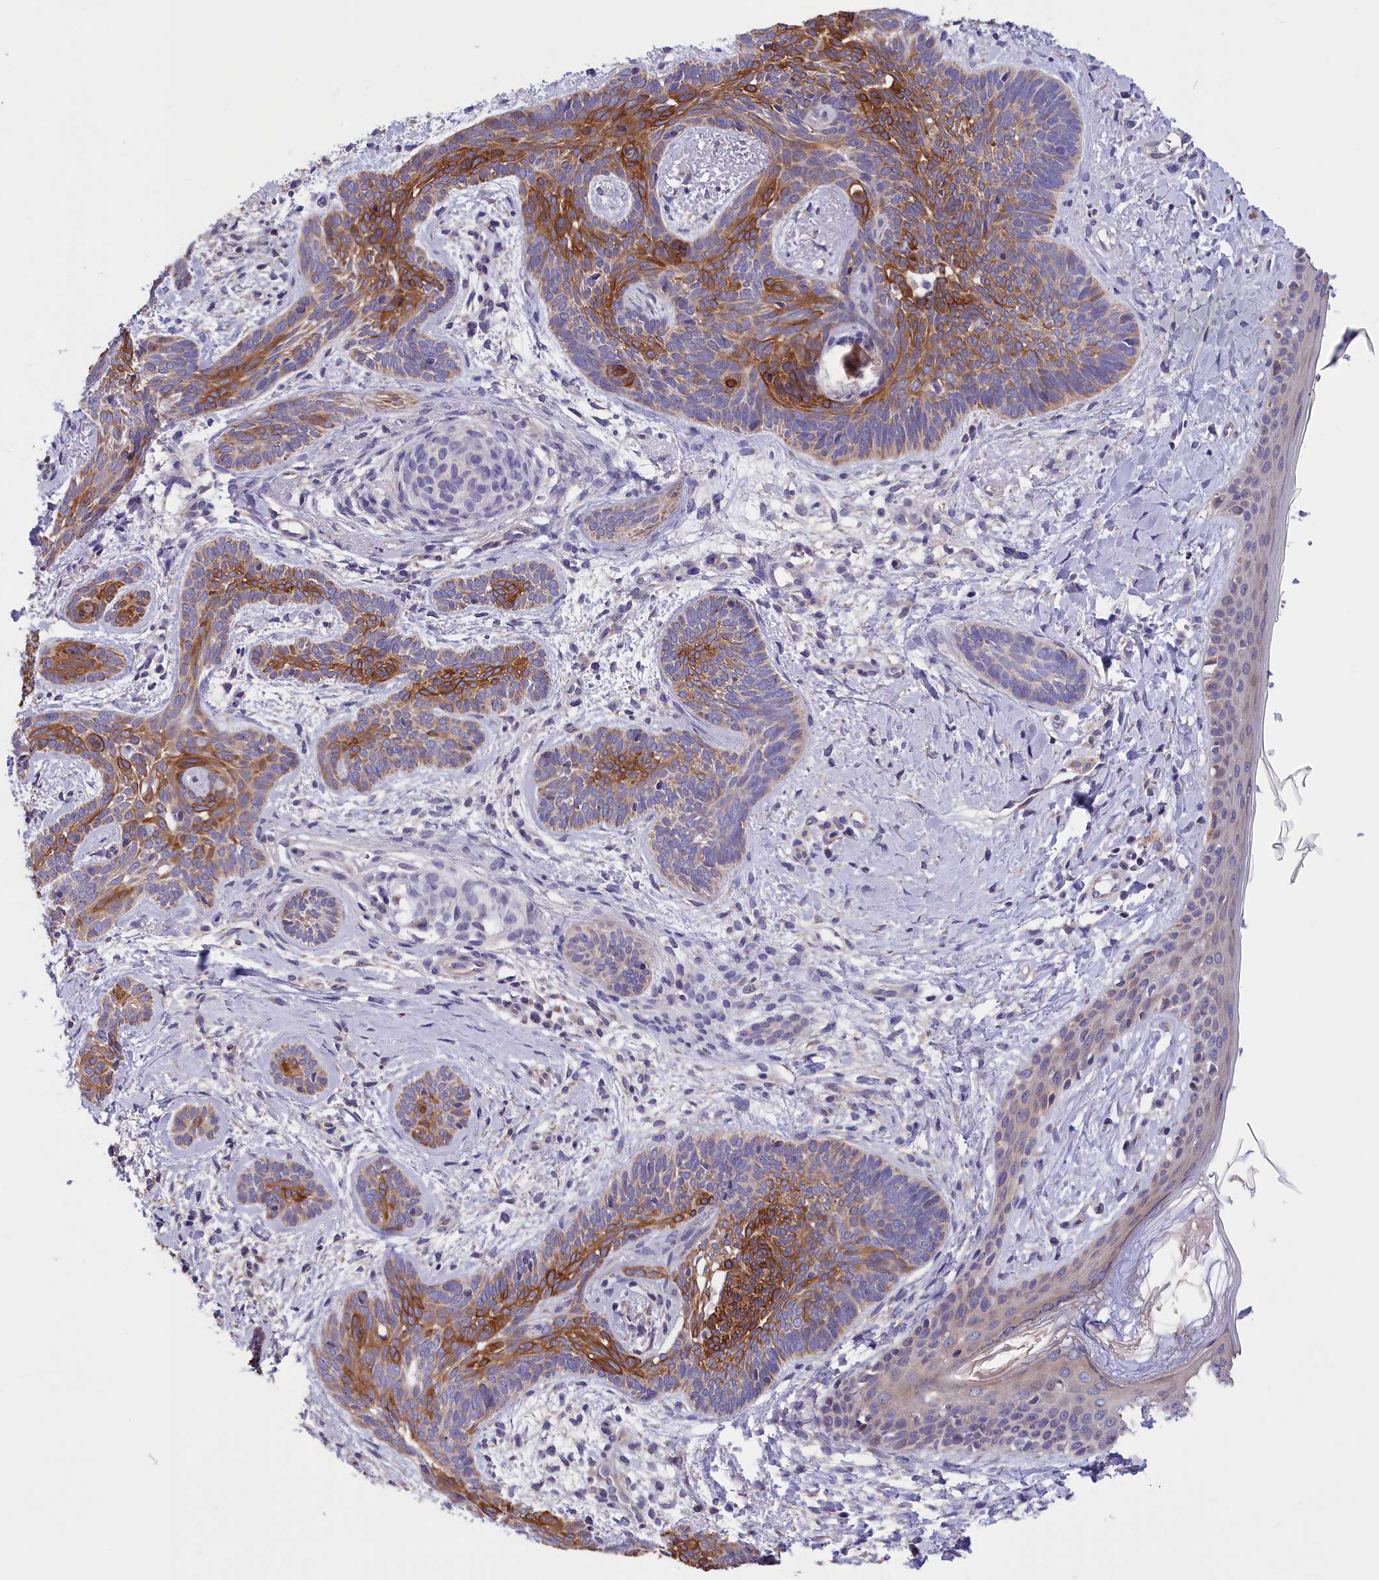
{"staining": {"intensity": "moderate", "quantity": "25%-75%", "location": "cytoplasmic/membranous"}, "tissue": "skin cancer", "cell_type": "Tumor cells", "image_type": "cancer", "snomed": [{"axis": "morphology", "description": "Basal cell carcinoma"}, {"axis": "topography", "description": "Skin"}], "caption": "High-magnification brightfield microscopy of skin cancer (basal cell carcinoma) stained with DAB (3,3'-diaminobenzidine) (brown) and counterstained with hematoxylin (blue). tumor cells exhibit moderate cytoplasmic/membranous expression is identified in approximately25%-75% of cells.", "gene": "CYP2U1", "patient": {"sex": "female", "age": 81}}